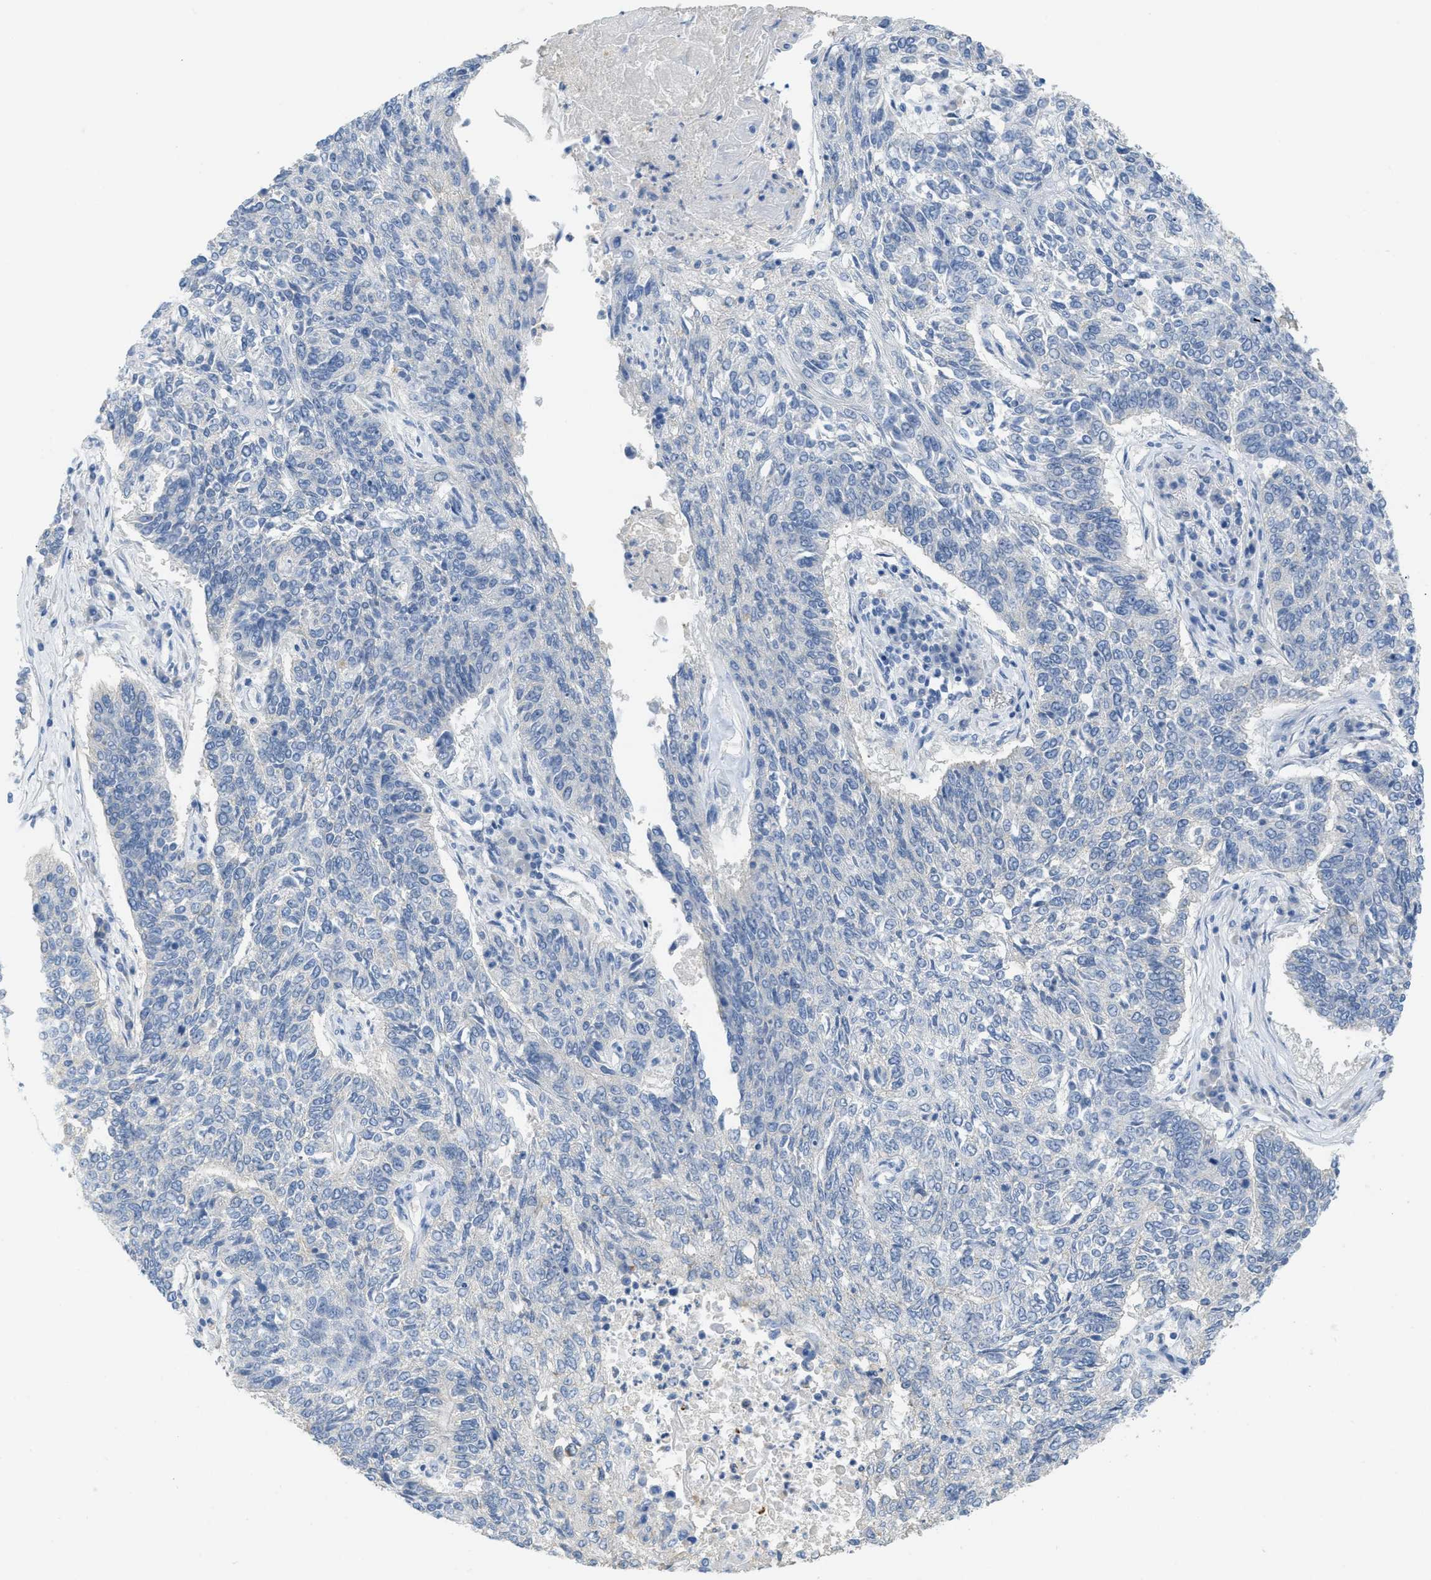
{"staining": {"intensity": "negative", "quantity": "none", "location": "none"}, "tissue": "lung cancer", "cell_type": "Tumor cells", "image_type": "cancer", "snomed": [{"axis": "morphology", "description": "Normal tissue, NOS"}, {"axis": "morphology", "description": "Squamous cell carcinoma, NOS"}, {"axis": "topography", "description": "Cartilage tissue"}, {"axis": "topography", "description": "Bronchus"}, {"axis": "topography", "description": "Lung"}], "caption": "This is an IHC photomicrograph of human lung squamous cell carcinoma. There is no positivity in tumor cells.", "gene": "CNNM4", "patient": {"sex": "female", "age": 49}}